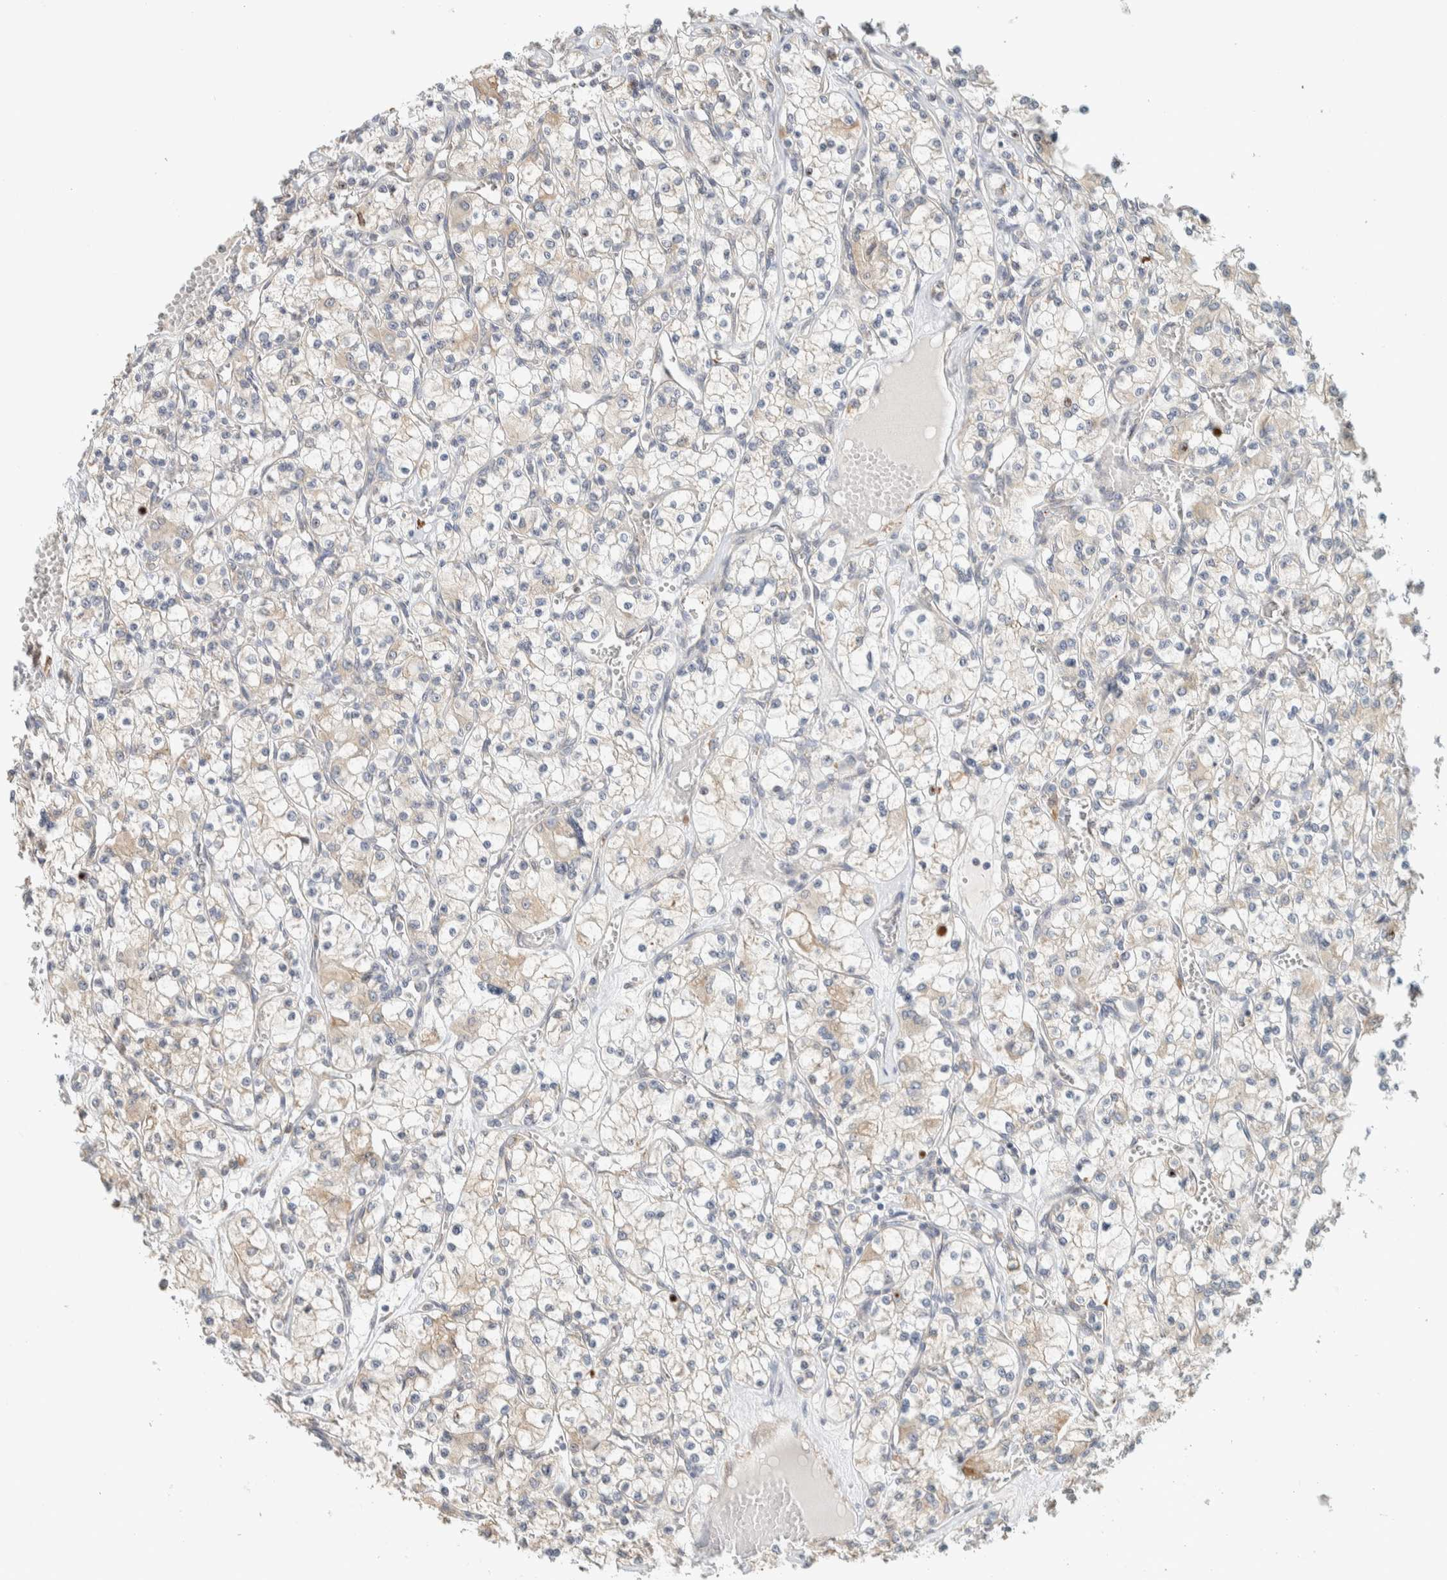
{"staining": {"intensity": "weak", "quantity": "25%-75%", "location": "cytoplasmic/membranous"}, "tissue": "renal cancer", "cell_type": "Tumor cells", "image_type": "cancer", "snomed": [{"axis": "morphology", "description": "Adenocarcinoma, NOS"}, {"axis": "topography", "description": "Kidney"}], "caption": "Immunohistochemical staining of renal cancer (adenocarcinoma) displays low levels of weak cytoplasmic/membranous protein expression in approximately 25%-75% of tumor cells.", "gene": "KLHL40", "patient": {"sex": "female", "age": 59}}